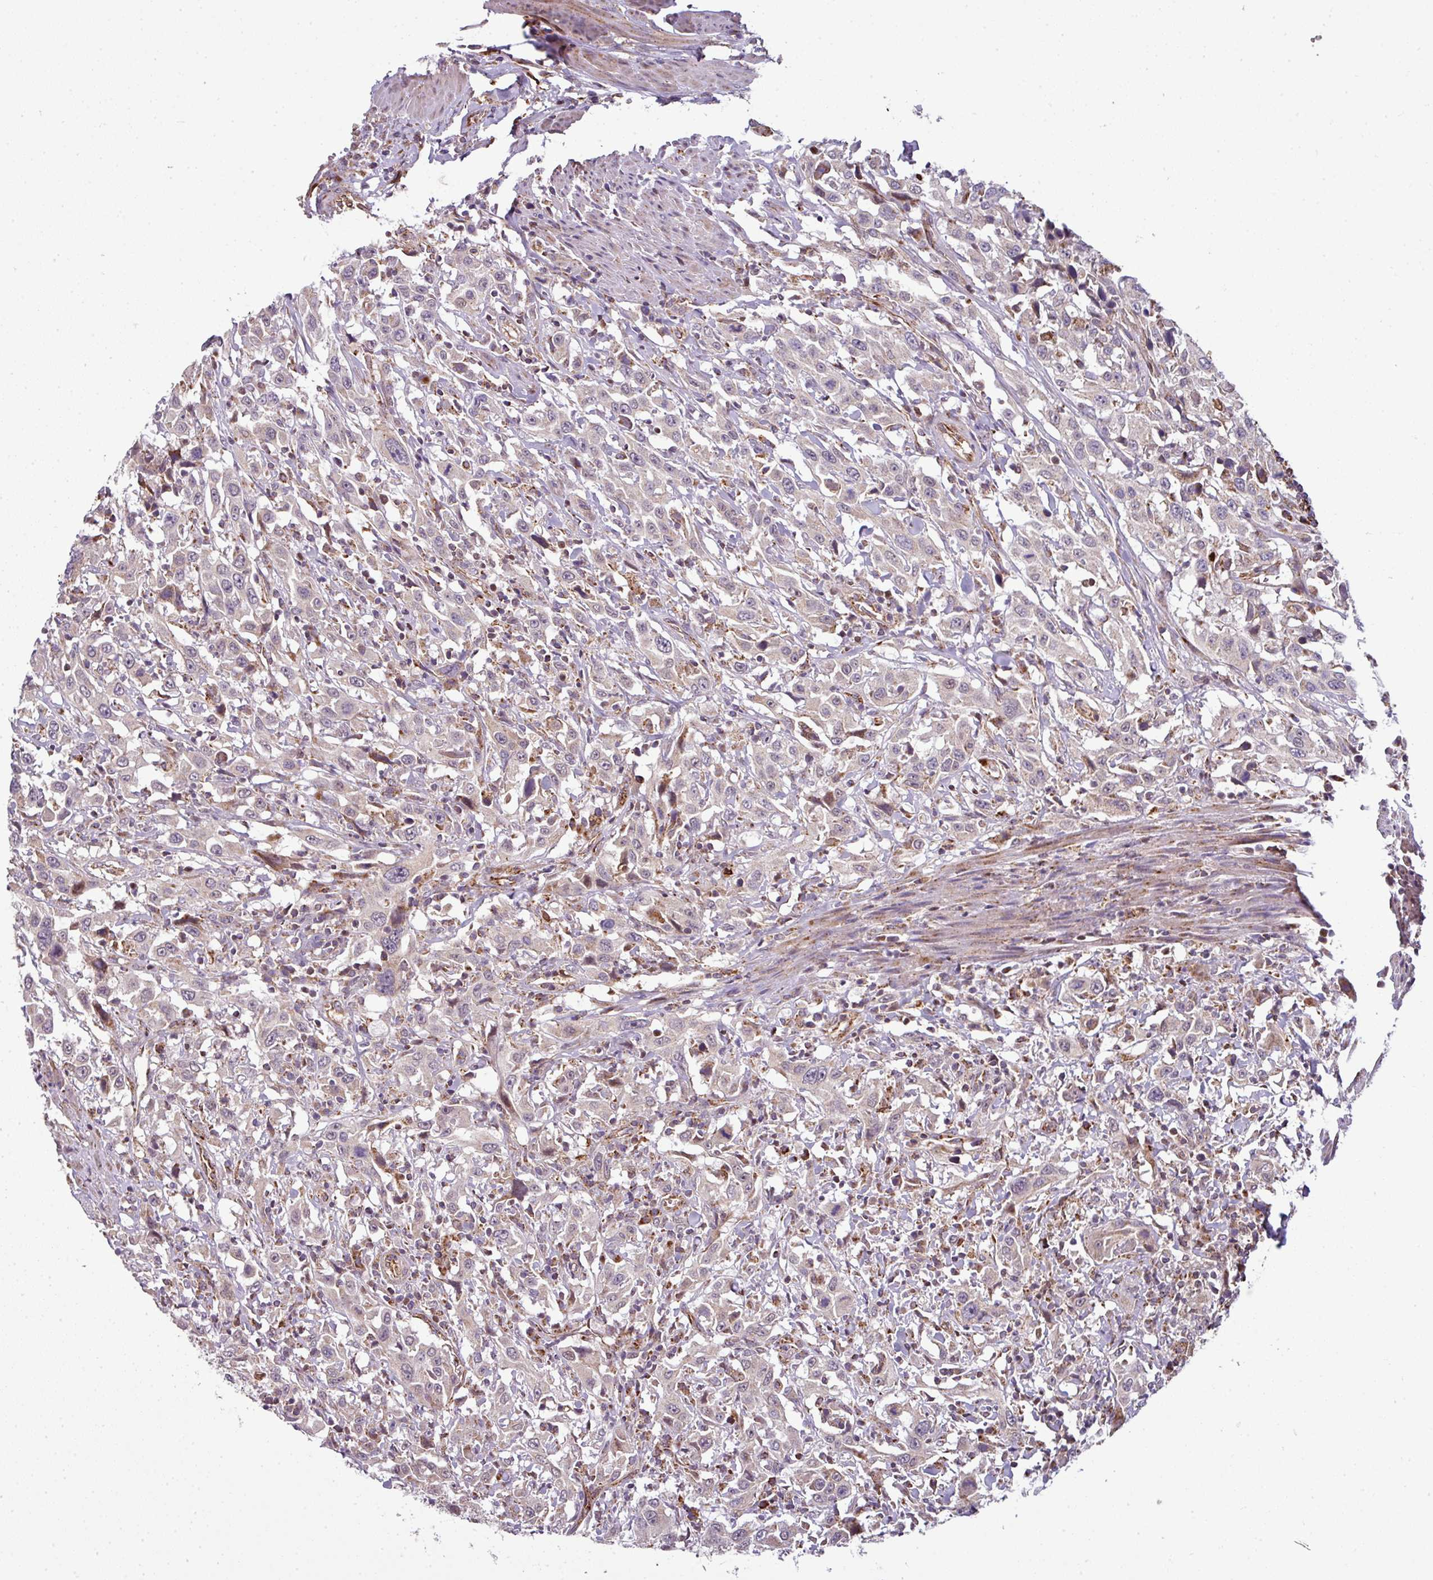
{"staining": {"intensity": "negative", "quantity": "none", "location": "none"}, "tissue": "urothelial cancer", "cell_type": "Tumor cells", "image_type": "cancer", "snomed": [{"axis": "morphology", "description": "Urothelial carcinoma, High grade"}, {"axis": "topography", "description": "Urinary bladder"}], "caption": "A histopathology image of human urothelial cancer is negative for staining in tumor cells.", "gene": "PRELID3B", "patient": {"sex": "male", "age": 61}}